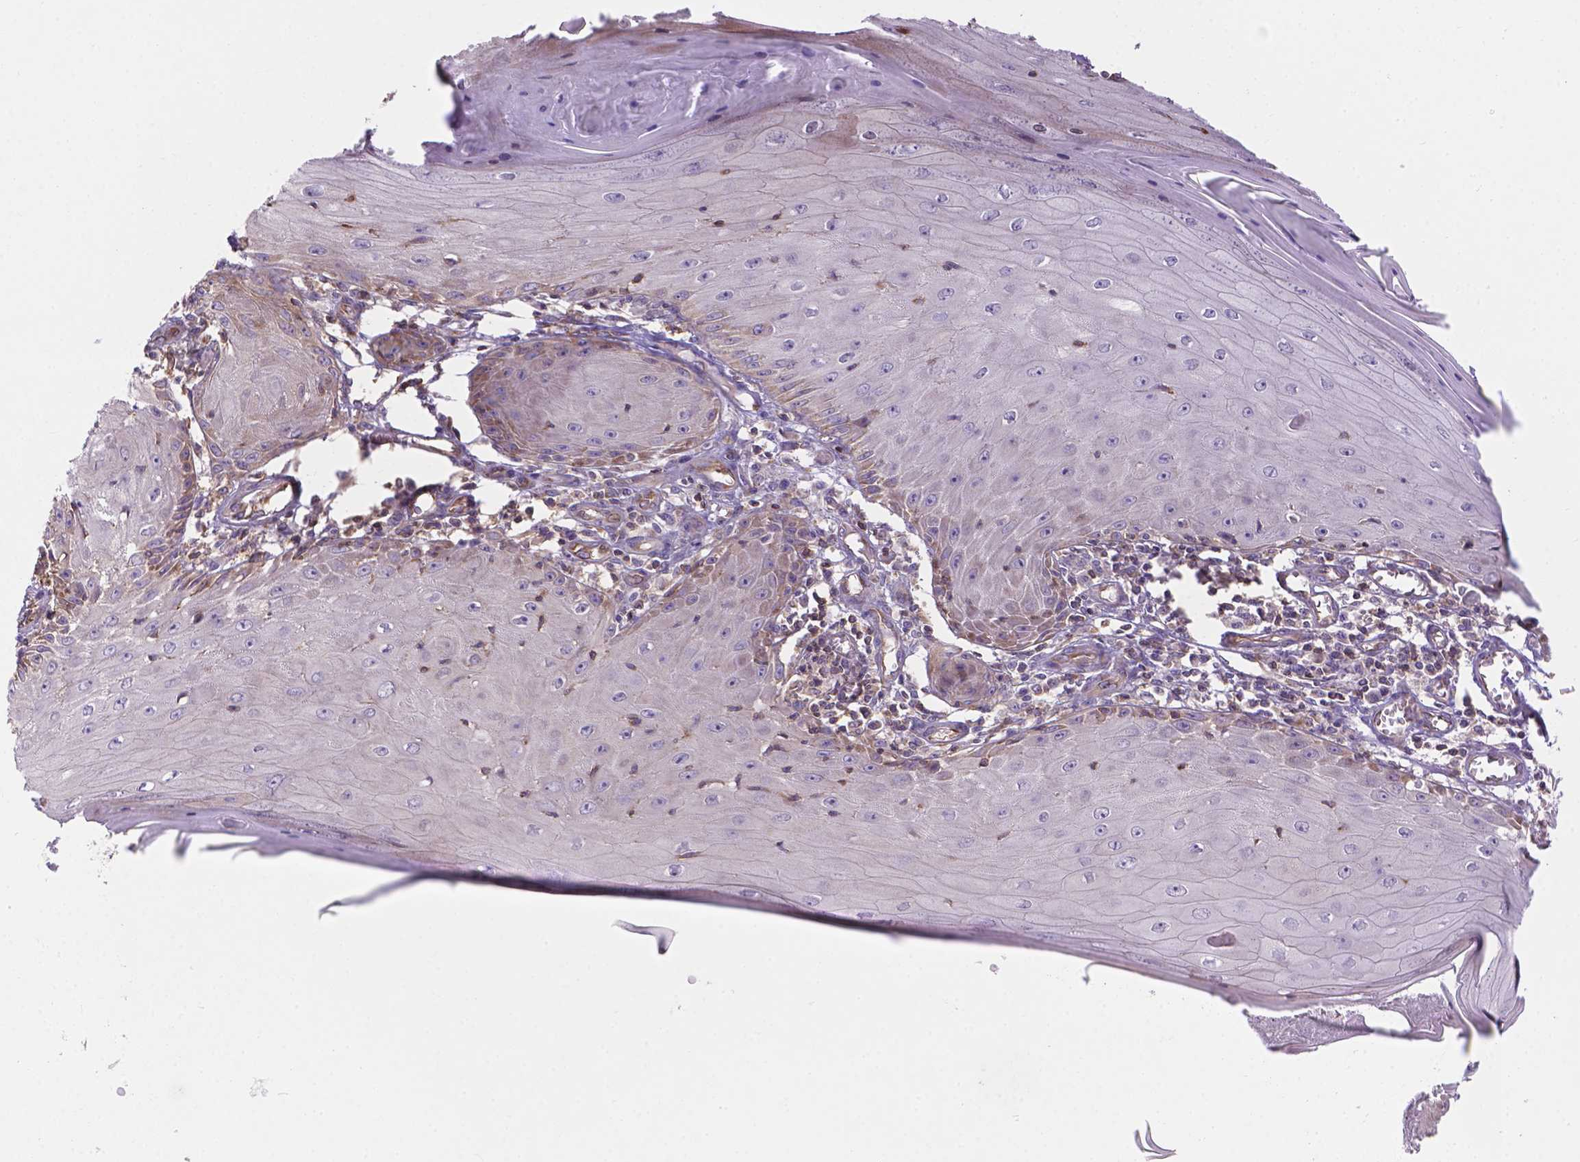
{"staining": {"intensity": "negative", "quantity": "none", "location": "none"}, "tissue": "skin cancer", "cell_type": "Tumor cells", "image_type": "cancer", "snomed": [{"axis": "morphology", "description": "Squamous cell carcinoma, NOS"}, {"axis": "topography", "description": "Skin"}], "caption": "This is an immunohistochemistry (IHC) photomicrograph of human skin cancer. There is no expression in tumor cells.", "gene": "DMWD", "patient": {"sex": "female", "age": 73}}